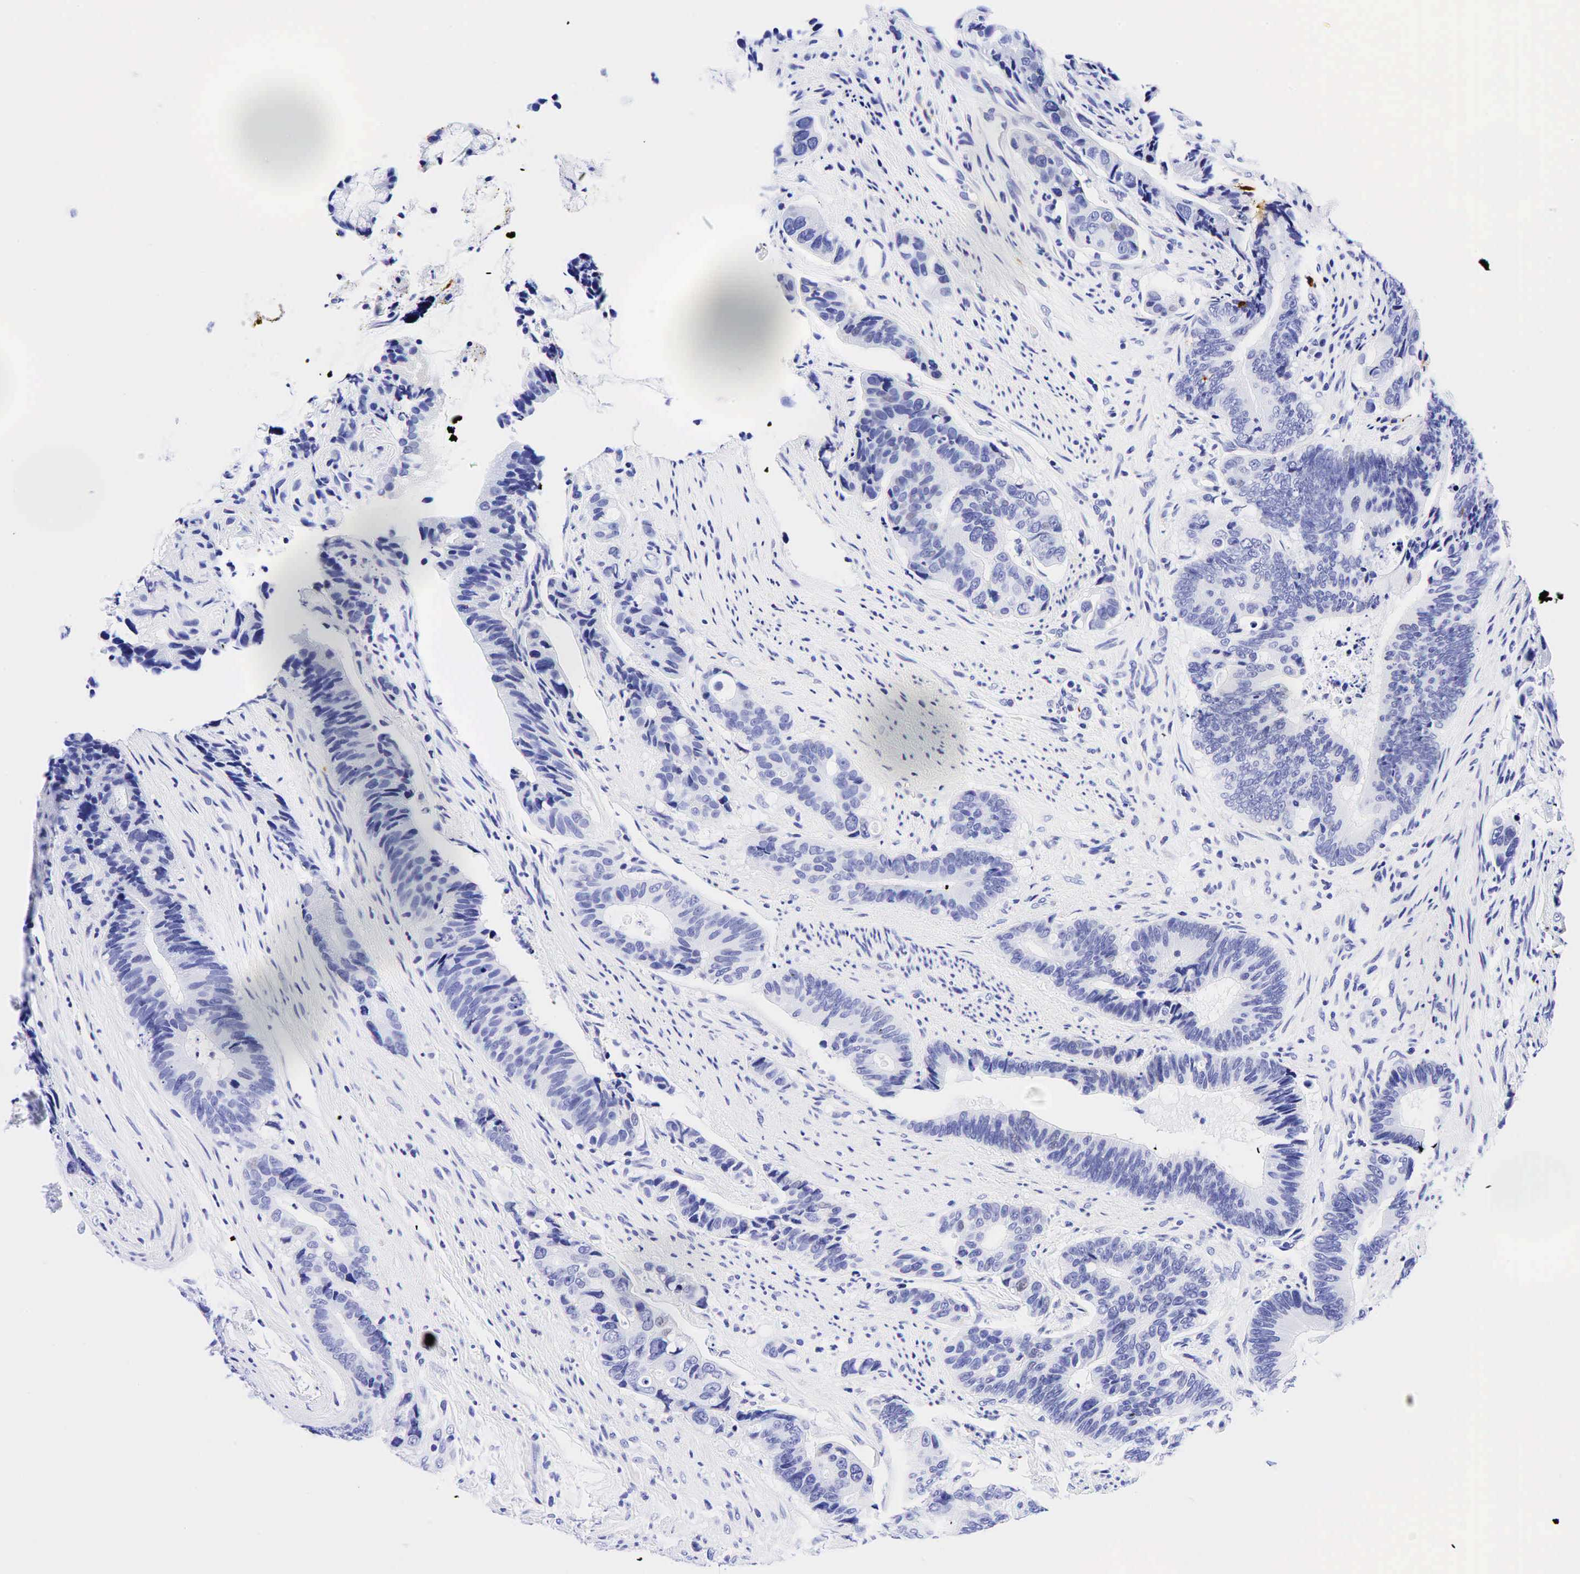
{"staining": {"intensity": "moderate", "quantity": "<25%", "location": "cytoplasmic/membranous"}, "tissue": "colorectal cancer", "cell_type": "Tumor cells", "image_type": "cancer", "snomed": [{"axis": "morphology", "description": "Adenocarcinoma, NOS"}, {"axis": "topography", "description": "Colon"}], "caption": "IHC (DAB (3,3'-diaminobenzidine)) staining of colorectal cancer (adenocarcinoma) exhibits moderate cytoplasmic/membranous protein expression in approximately <25% of tumor cells.", "gene": "CHGA", "patient": {"sex": "male", "age": 56}}